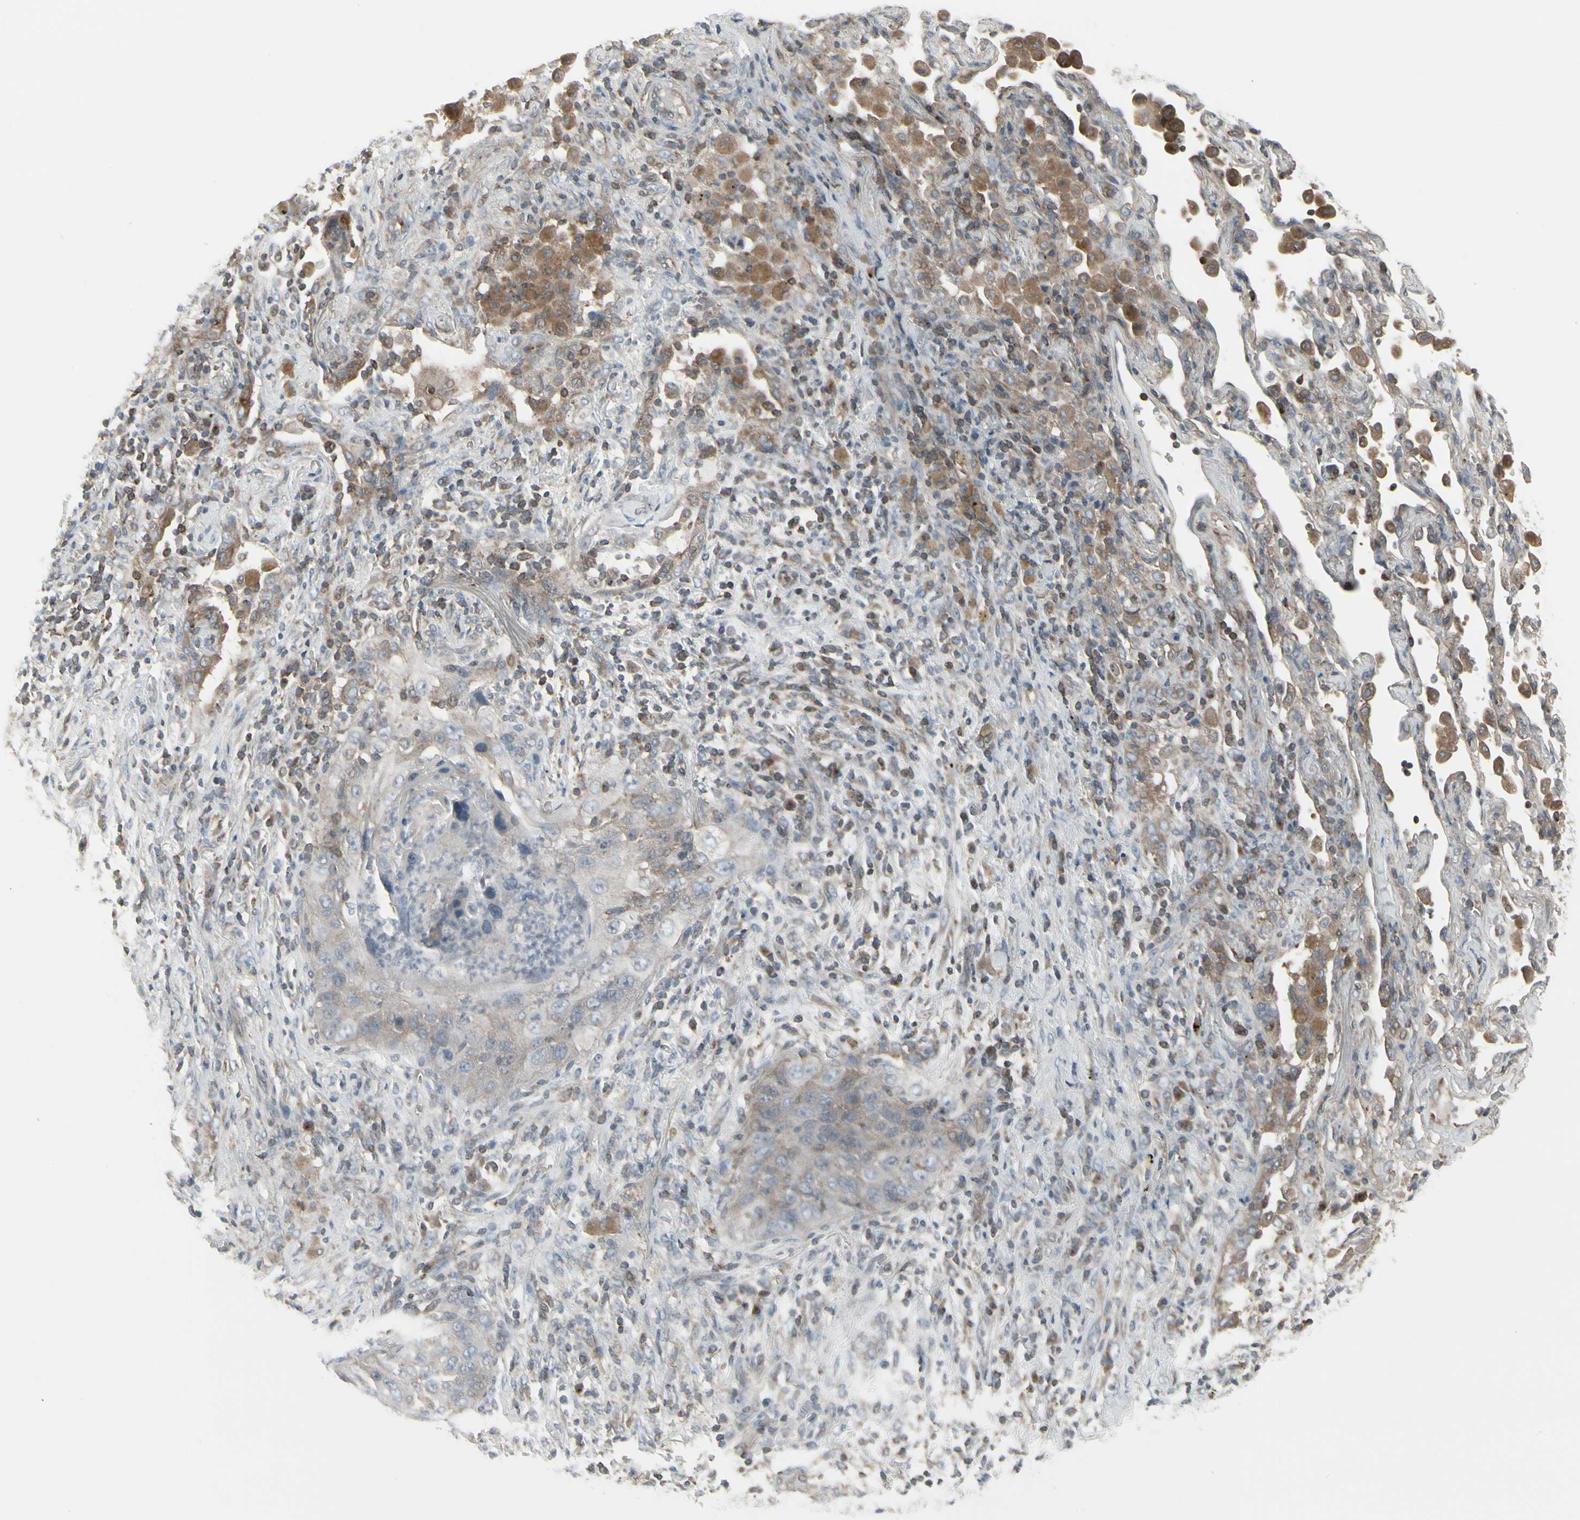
{"staining": {"intensity": "weak", "quantity": ">75%", "location": "cytoplasmic/membranous"}, "tissue": "lung cancer", "cell_type": "Tumor cells", "image_type": "cancer", "snomed": [{"axis": "morphology", "description": "Squamous cell carcinoma, NOS"}, {"axis": "topography", "description": "Lung"}], "caption": "Protein analysis of lung cancer (squamous cell carcinoma) tissue exhibits weak cytoplasmic/membranous expression in about >75% of tumor cells.", "gene": "EPS15", "patient": {"sex": "female", "age": 67}}